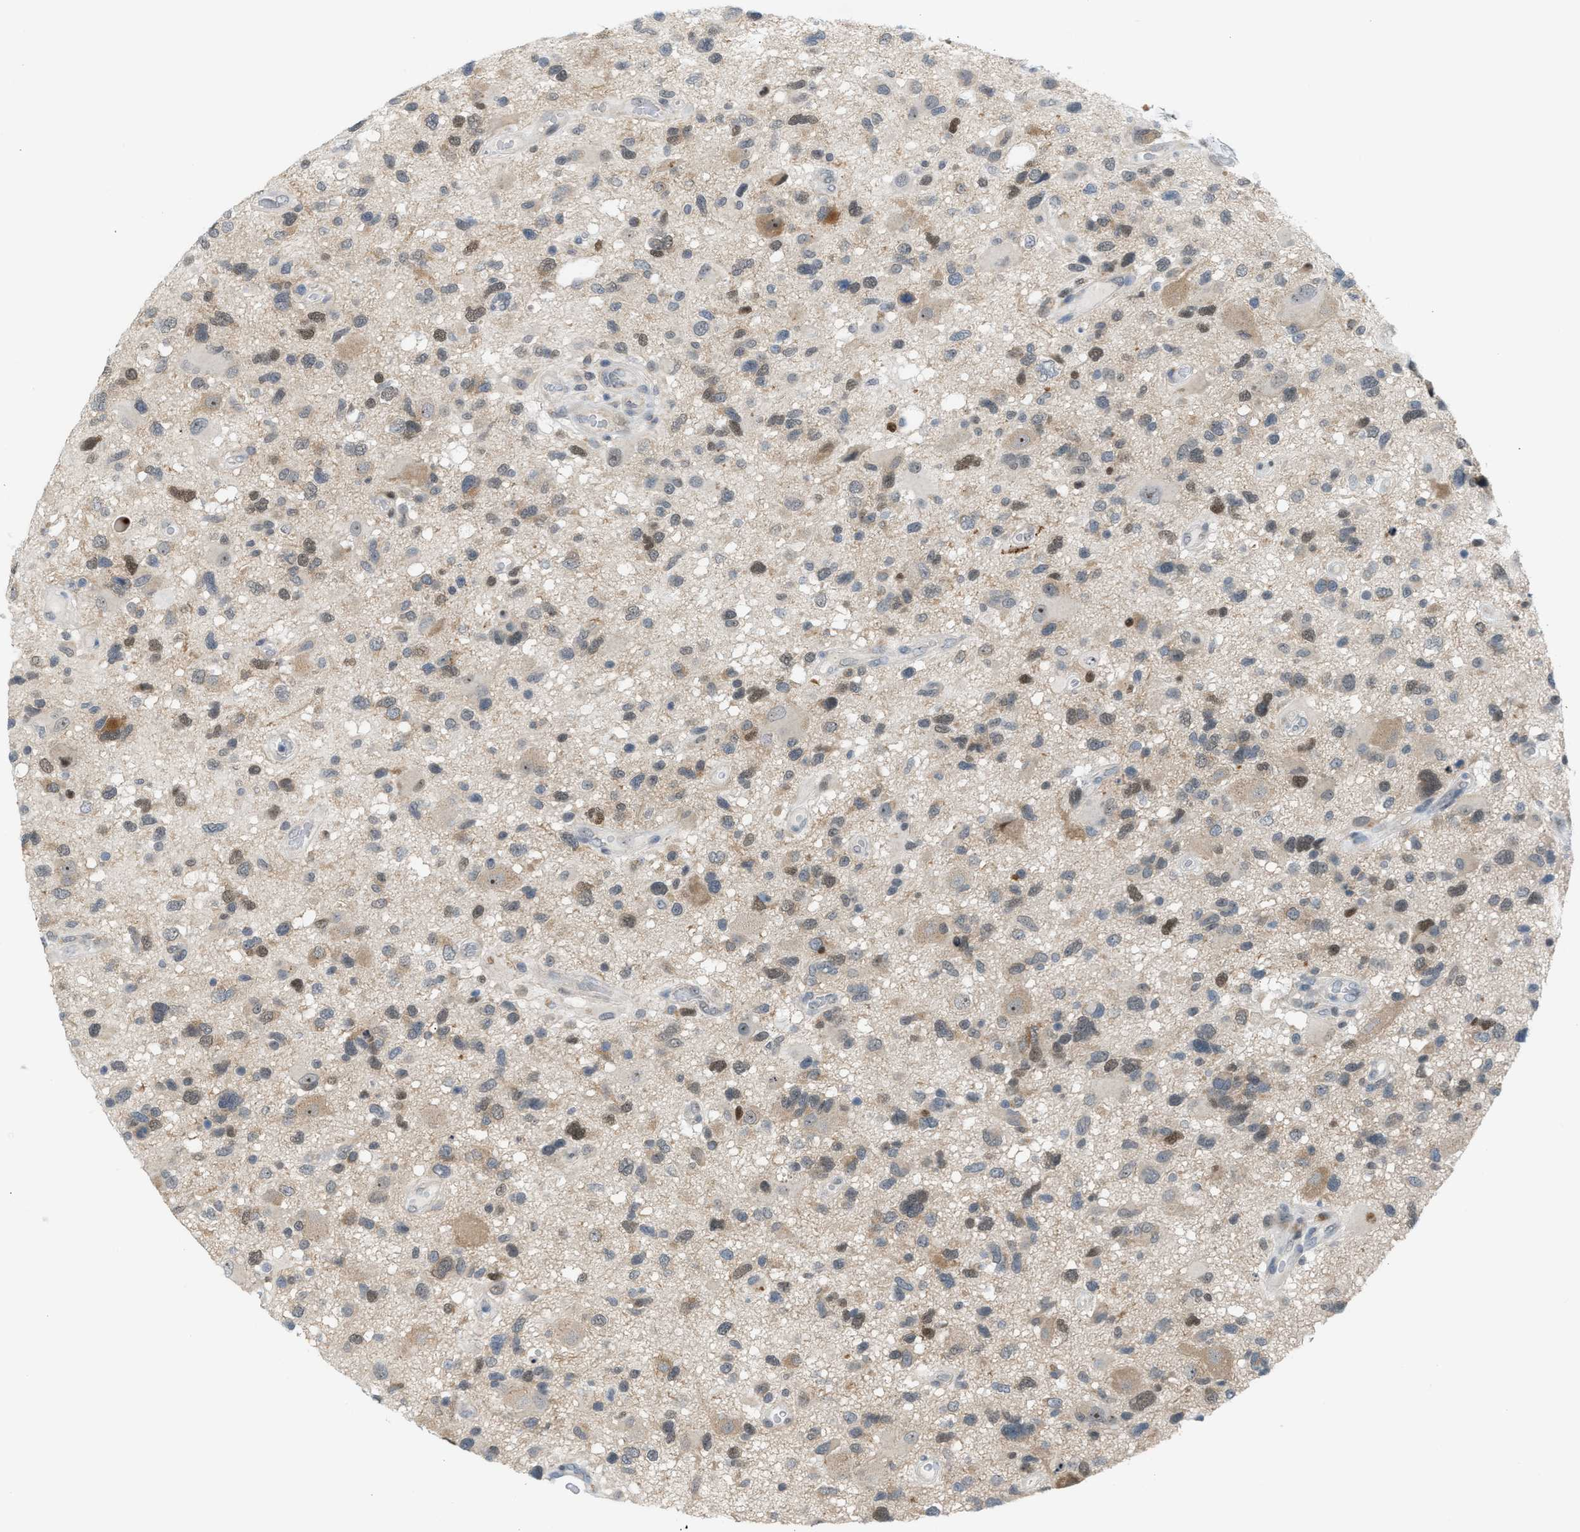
{"staining": {"intensity": "moderate", "quantity": "25%-75%", "location": "cytoplasmic/membranous,nuclear"}, "tissue": "glioma", "cell_type": "Tumor cells", "image_type": "cancer", "snomed": [{"axis": "morphology", "description": "Glioma, malignant, High grade"}, {"axis": "topography", "description": "Brain"}], "caption": "Immunohistochemistry (DAB) staining of glioma shows moderate cytoplasmic/membranous and nuclear protein staining in about 25%-75% of tumor cells.", "gene": "NPS", "patient": {"sex": "male", "age": 33}}